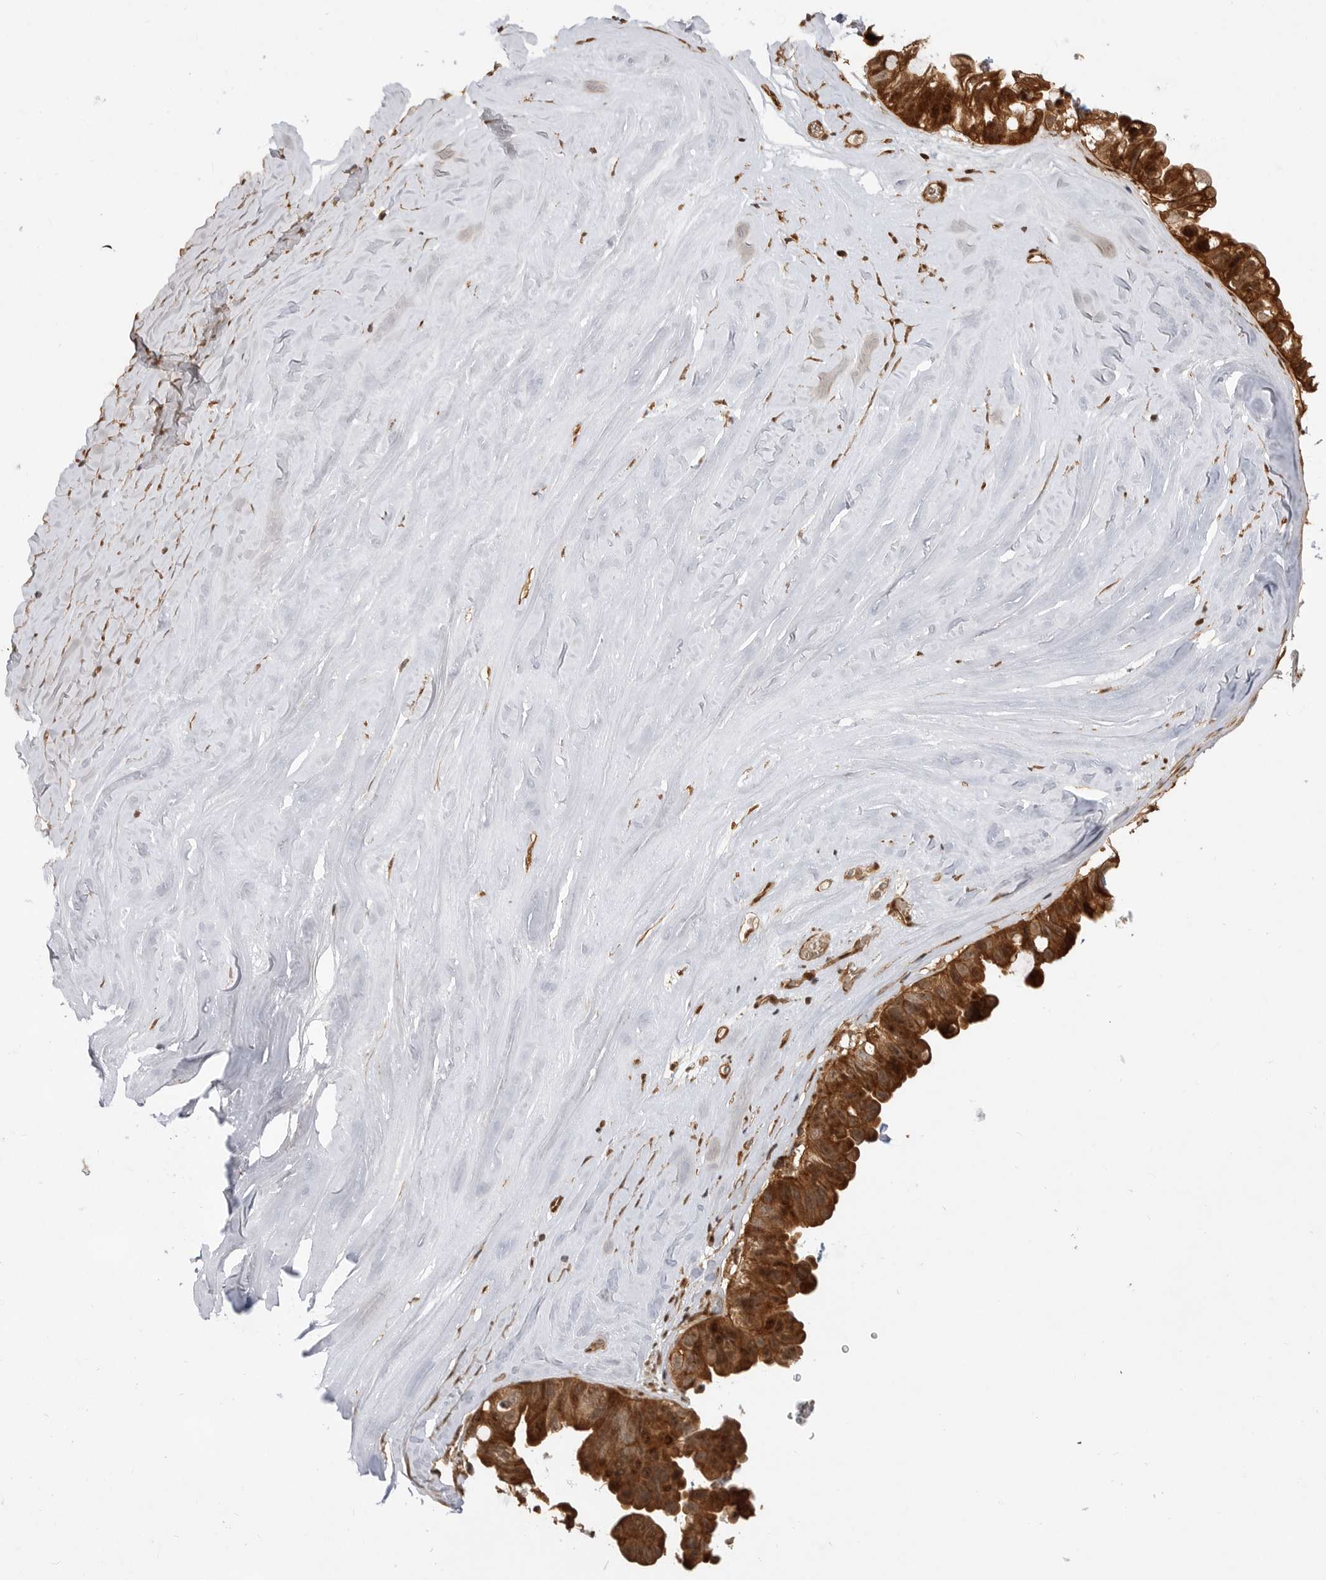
{"staining": {"intensity": "strong", "quantity": ">75%", "location": "cytoplasmic/membranous"}, "tissue": "ovarian cancer", "cell_type": "Tumor cells", "image_type": "cancer", "snomed": [{"axis": "morphology", "description": "Cystadenocarcinoma, mucinous, NOS"}, {"axis": "topography", "description": "Ovary"}], "caption": "A high-resolution photomicrograph shows immunohistochemistry (IHC) staining of ovarian cancer (mucinous cystadenocarcinoma), which demonstrates strong cytoplasmic/membranous expression in about >75% of tumor cells.", "gene": "ADPRS", "patient": {"sex": "female", "age": 61}}